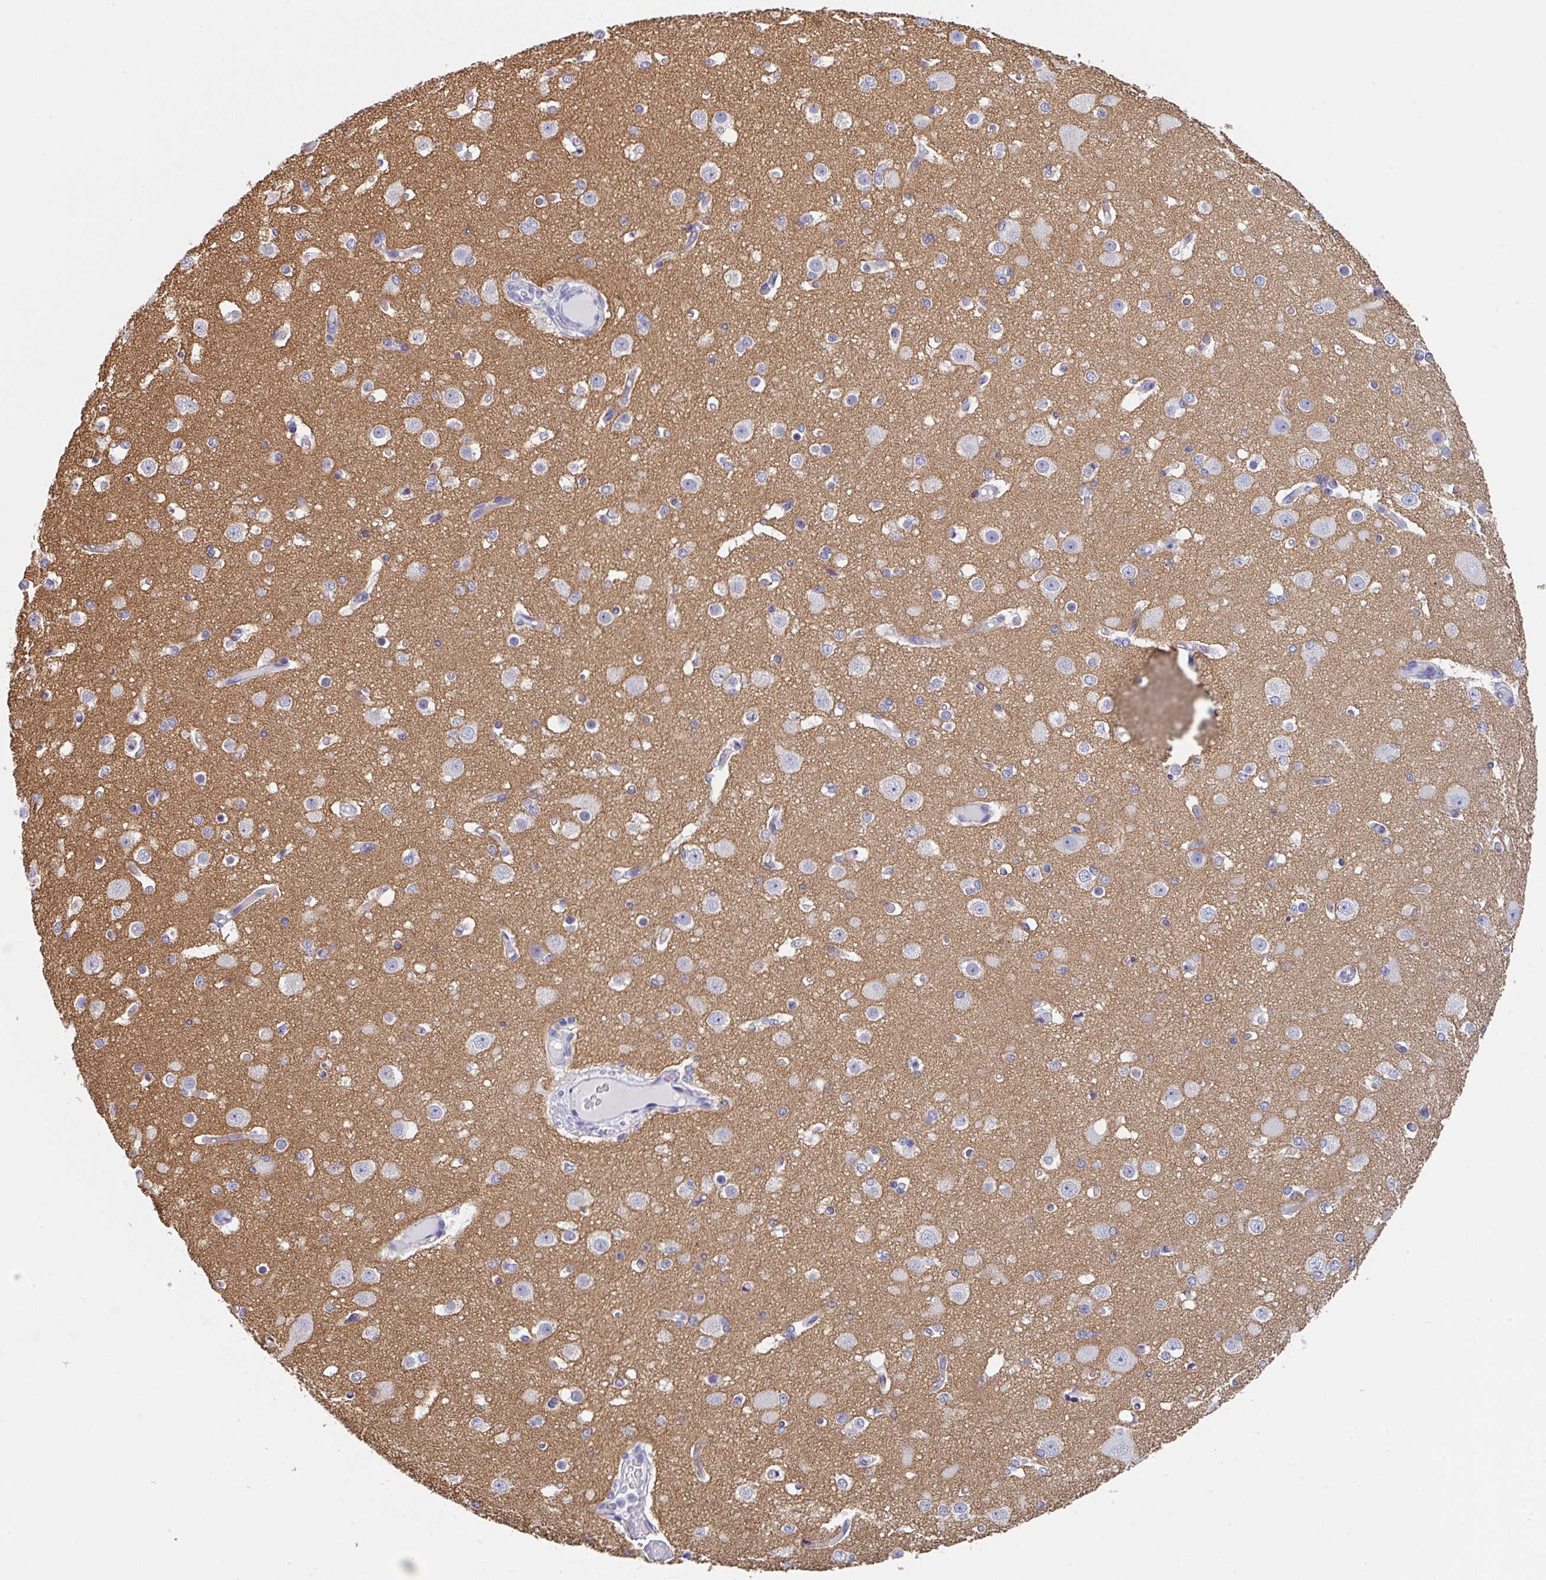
{"staining": {"intensity": "negative", "quantity": "none", "location": "none"}, "tissue": "cerebral cortex", "cell_type": "Endothelial cells", "image_type": "normal", "snomed": [{"axis": "morphology", "description": "Normal tissue, NOS"}, {"axis": "morphology", "description": "Inflammation, NOS"}, {"axis": "topography", "description": "Cerebral cortex"}], "caption": "An IHC histopathology image of benign cerebral cortex is shown. There is no staining in endothelial cells of cerebral cortex.", "gene": "TNFRSF8", "patient": {"sex": "male", "age": 6}}